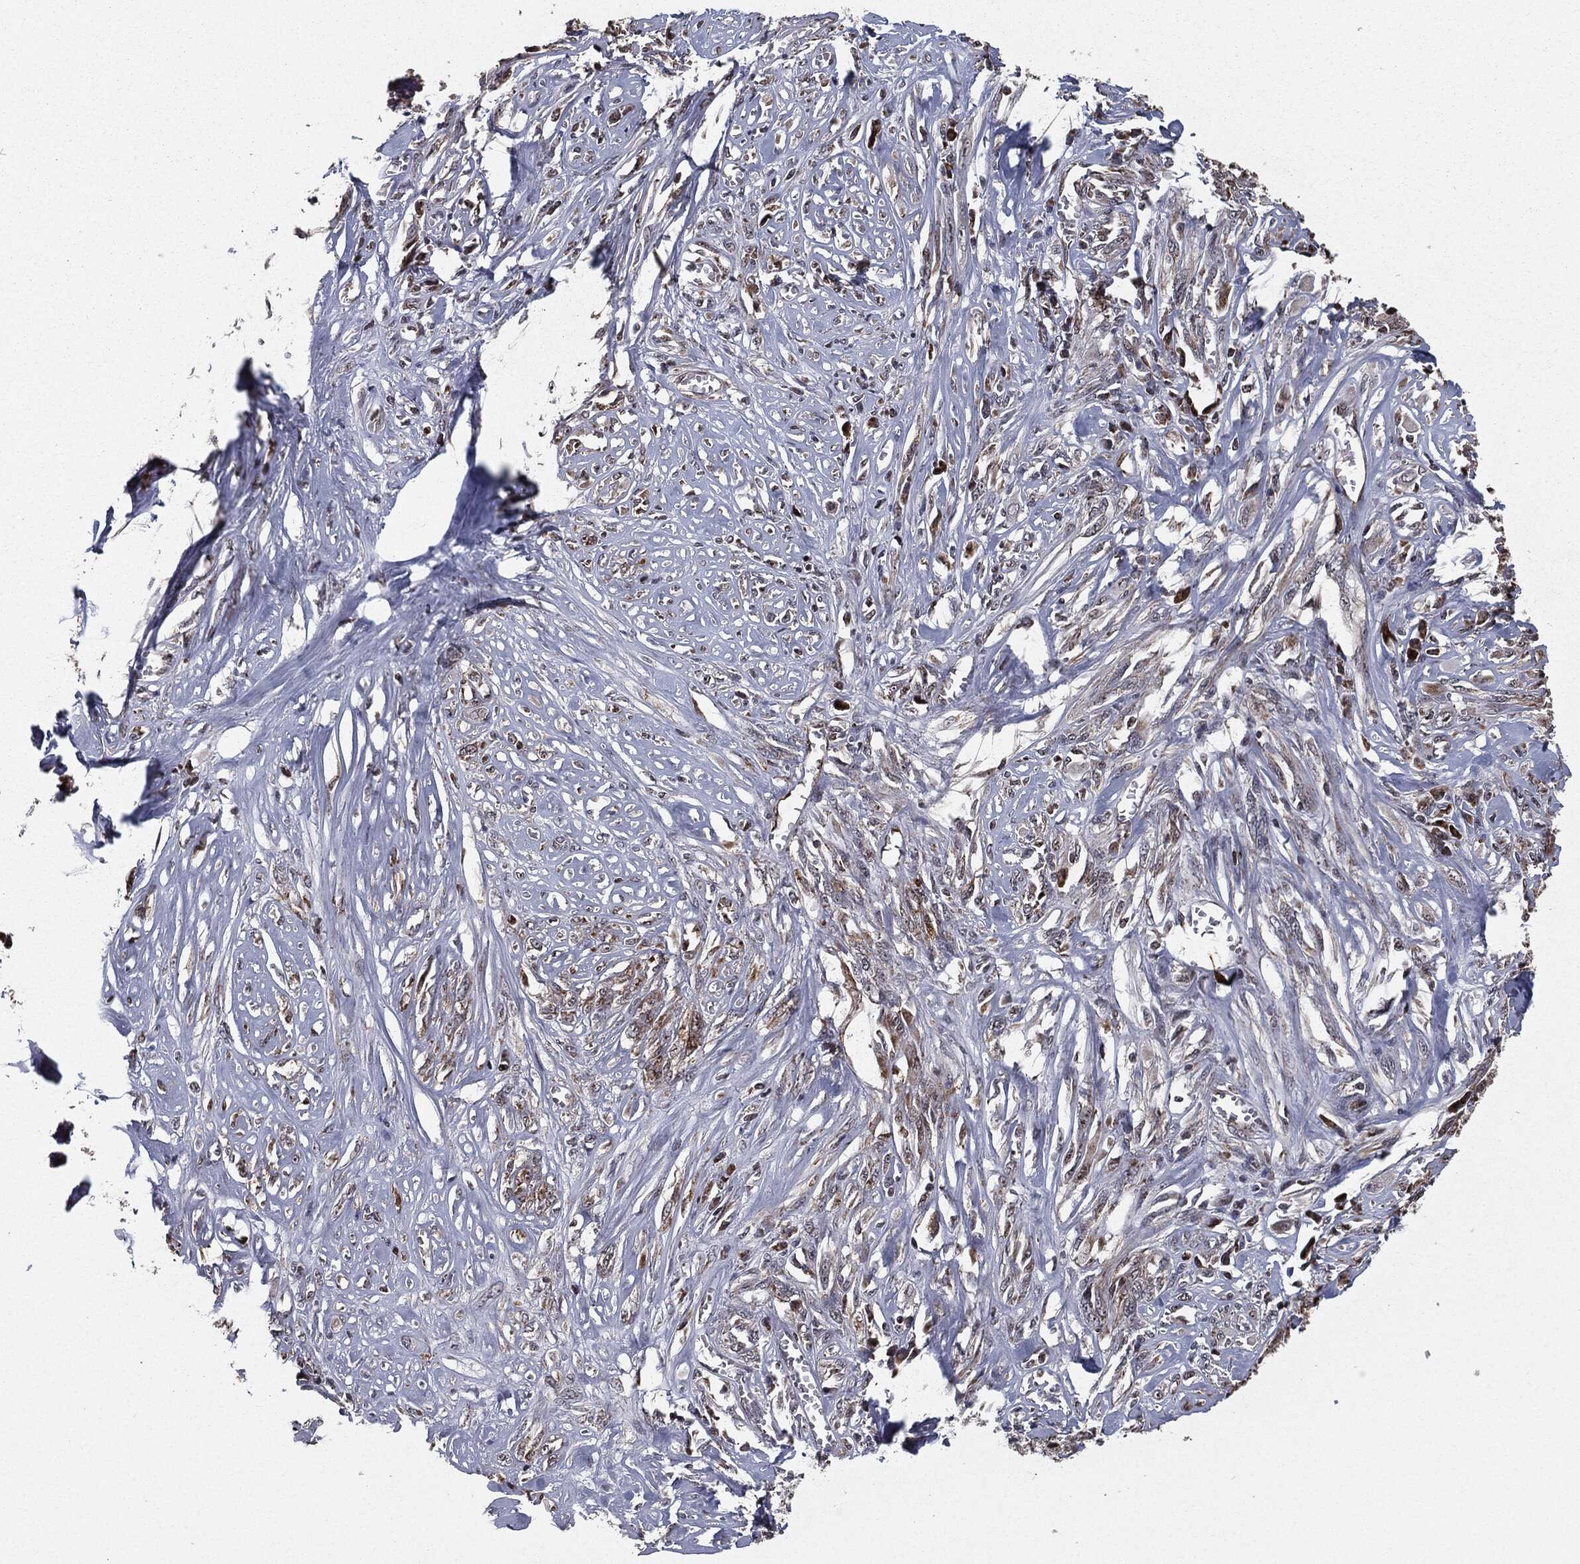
{"staining": {"intensity": "negative", "quantity": "none", "location": "none"}, "tissue": "melanoma", "cell_type": "Tumor cells", "image_type": "cancer", "snomed": [{"axis": "morphology", "description": "Malignant melanoma, NOS"}, {"axis": "topography", "description": "Skin"}], "caption": "The IHC micrograph has no significant positivity in tumor cells of malignant melanoma tissue.", "gene": "CHCHD2", "patient": {"sex": "female", "age": 91}}